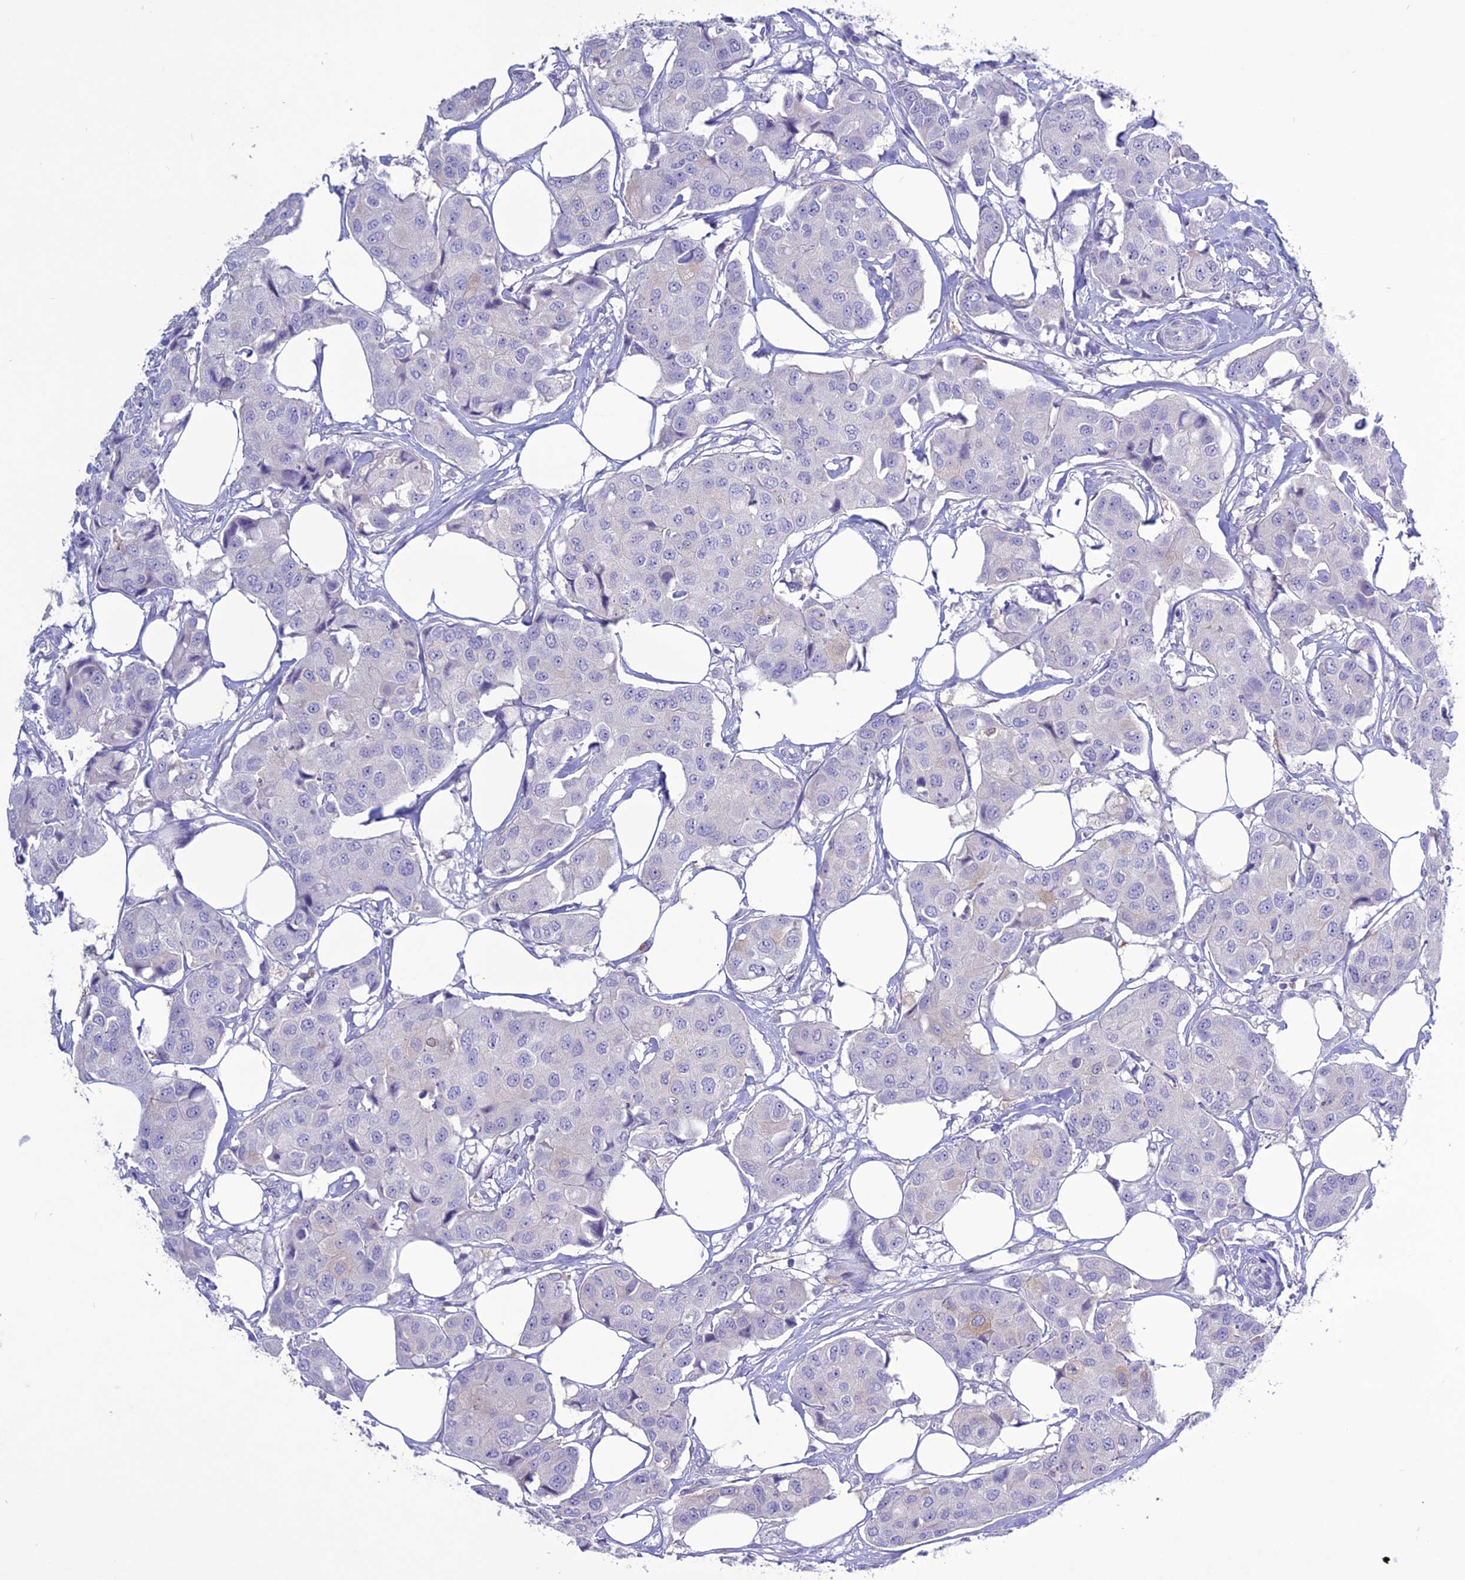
{"staining": {"intensity": "negative", "quantity": "none", "location": "none"}, "tissue": "breast cancer", "cell_type": "Tumor cells", "image_type": "cancer", "snomed": [{"axis": "morphology", "description": "Duct carcinoma"}, {"axis": "topography", "description": "Breast"}], "caption": "The image exhibits no staining of tumor cells in breast cancer (intraductal carcinoma).", "gene": "CLEC2L", "patient": {"sex": "female", "age": 80}}